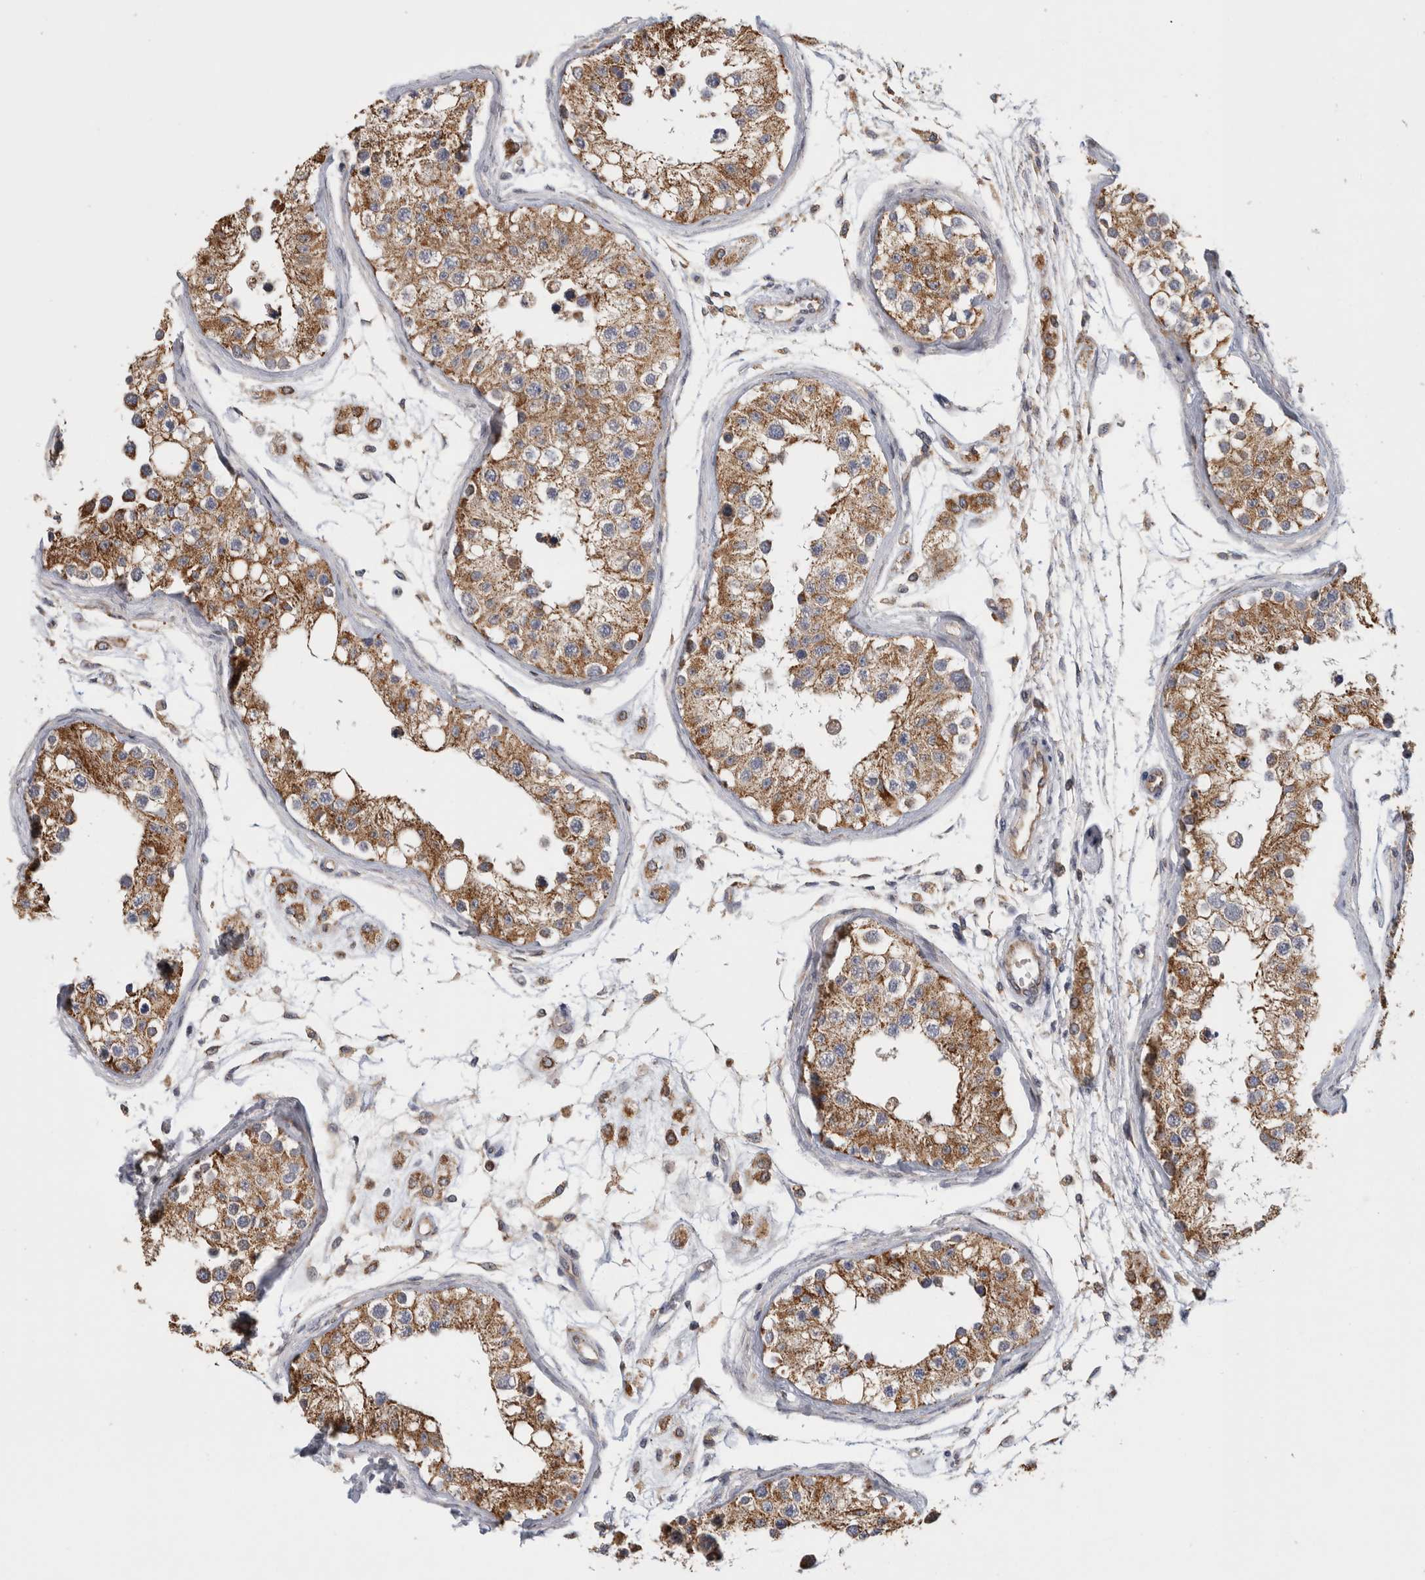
{"staining": {"intensity": "moderate", "quantity": ">75%", "location": "cytoplasmic/membranous"}, "tissue": "testis", "cell_type": "Cells in seminiferous ducts", "image_type": "normal", "snomed": [{"axis": "morphology", "description": "Normal tissue, NOS"}, {"axis": "morphology", "description": "Adenocarcinoma, metastatic, NOS"}, {"axis": "topography", "description": "Testis"}], "caption": "Brown immunohistochemical staining in unremarkable testis demonstrates moderate cytoplasmic/membranous expression in about >75% of cells in seminiferous ducts. (DAB (3,3'-diaminobenzidine) IHC with brightfield microscopy, high magnification).", "gene": "GRIK2", "patient": {"sex": "male", "age": 26}}